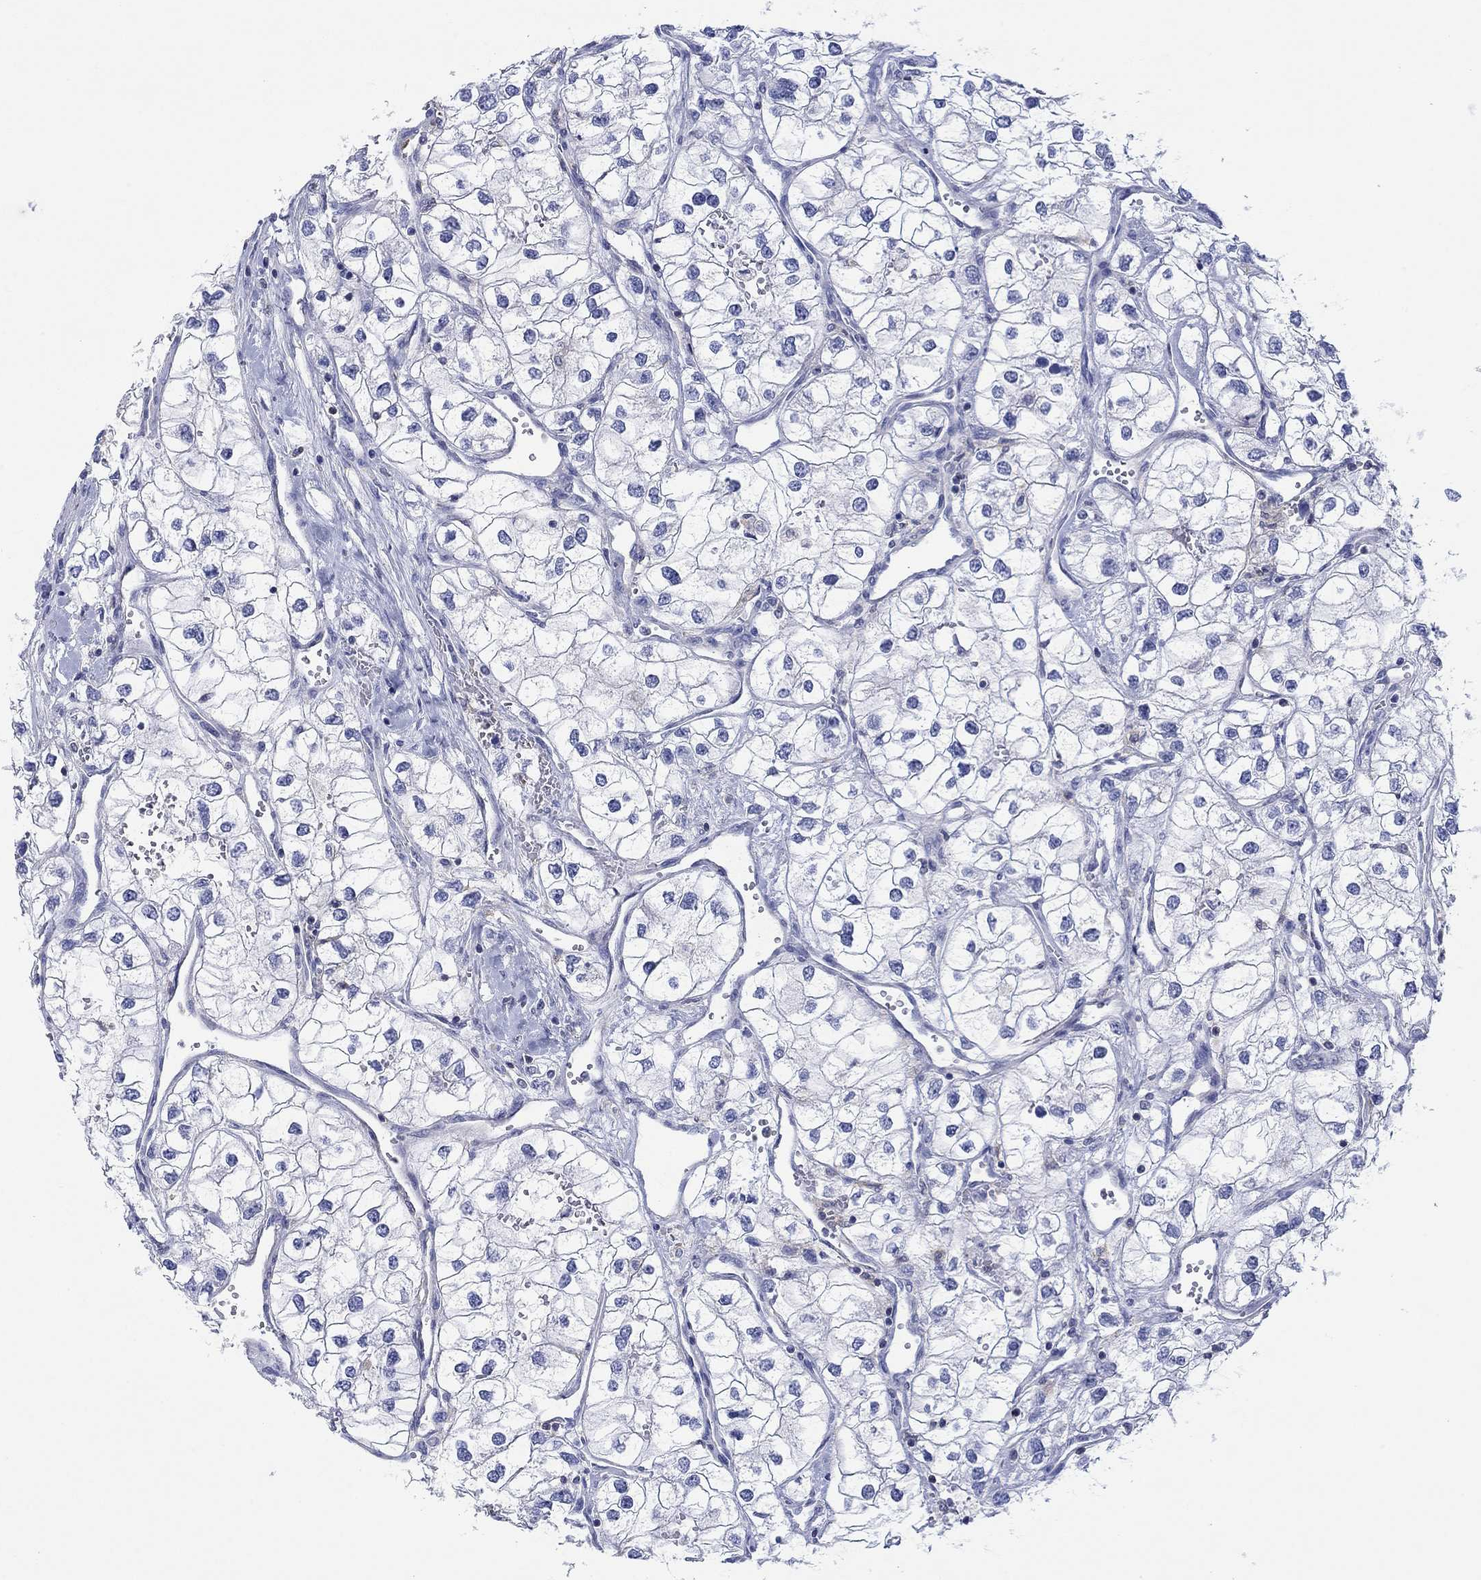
{"staining": {"intensity": "negative", "quantity": "none", "location": "none"}, "tissue": "renal cancer", "cell_type": "Tumor cells", "image_type": "cancer", "snomed": [{"axis": "morphology", "description": "Adenocarcinoma, NOS"}, {"axis": "topography", "description": "Kidney"}], "caption": "The IHC photomicrograph has no significant staining in tumor cells of renal cancer (adenocarcinoma) tissue. (DAB immunohistochemistry (IHC) visualized using brightfield microscopy, high magnification).", "gene": "PPIL6", "patient": {"sex": "male", "age": 59}}